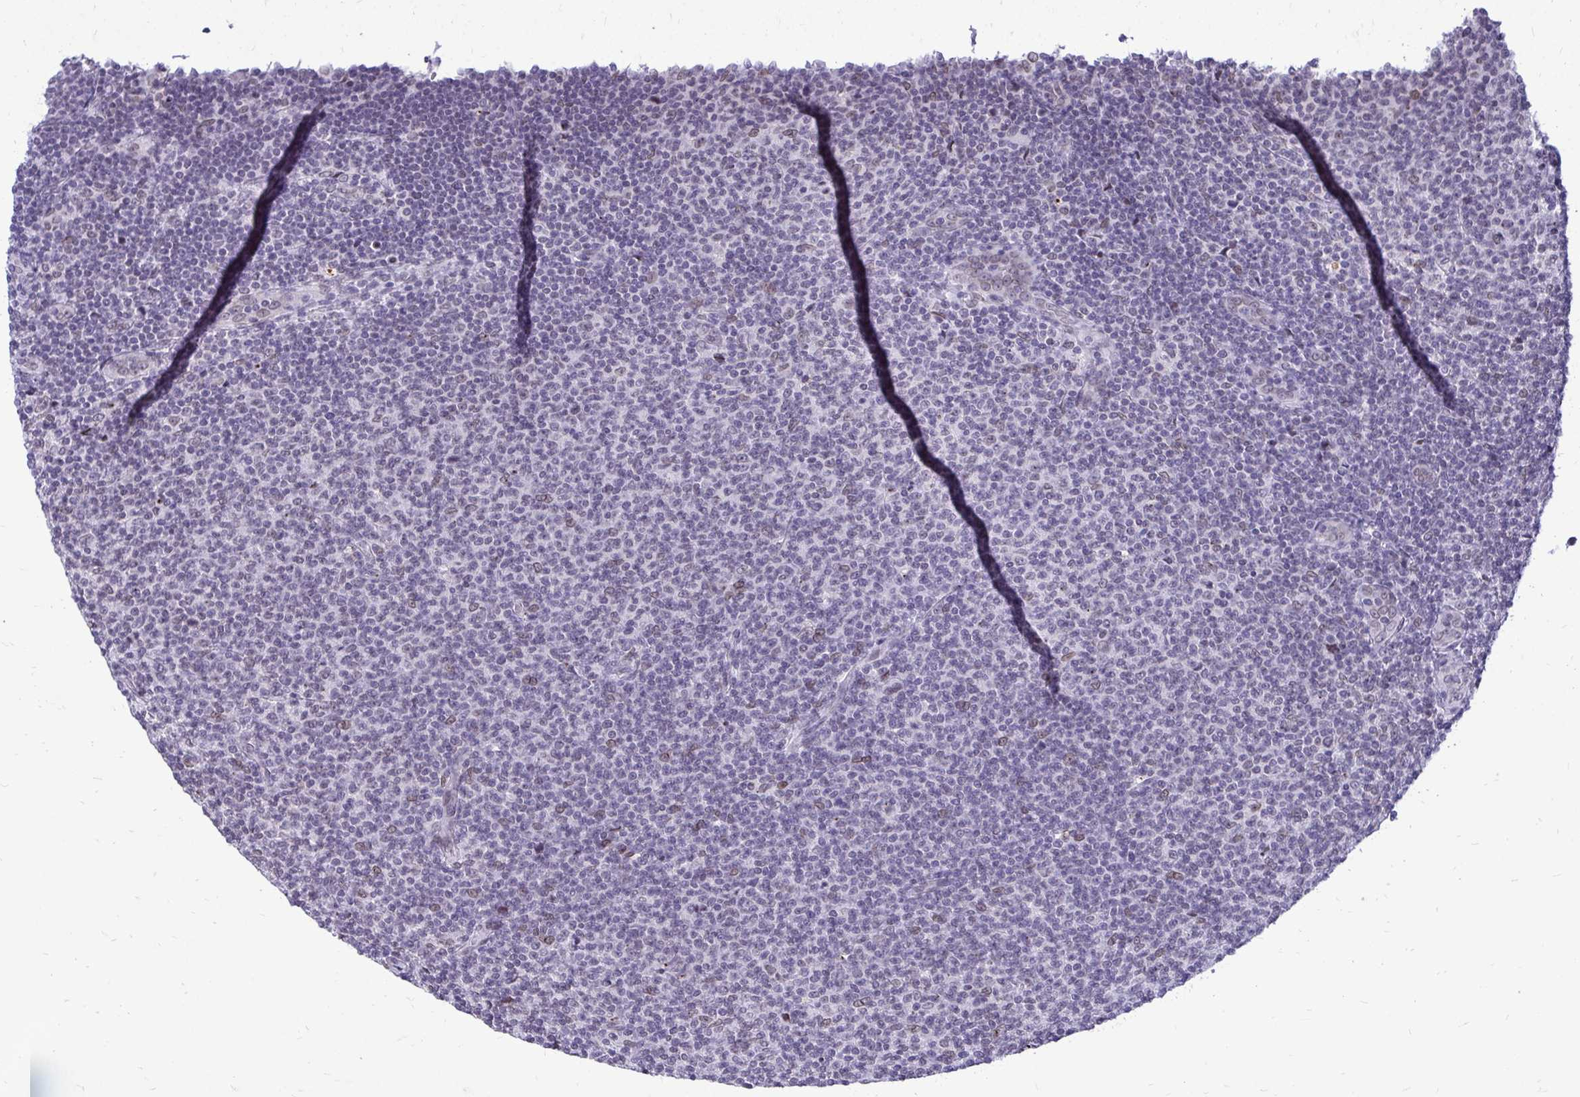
{"staining": {"intensity": "negative", "quantity": "none", "location": "none"}, "tissue": "lymphoma", "cell_type": "Tumor cells", "image_type": "cancer", "snomed": [{"axis": "morphology", "description": "Malignant lymphoma, non-Hodgkin's type, Low grade"}, {"axis": "topography", "description": "Lymph node"}], "caption": "This image is of lymphoma stained with immunohistochemistry to label a protein in brown with the nuclei are counter-stained blue. There is no positivity in tumor cells.", "gene": "BANF1", "patient": {"sex": "male", "age": 66}}